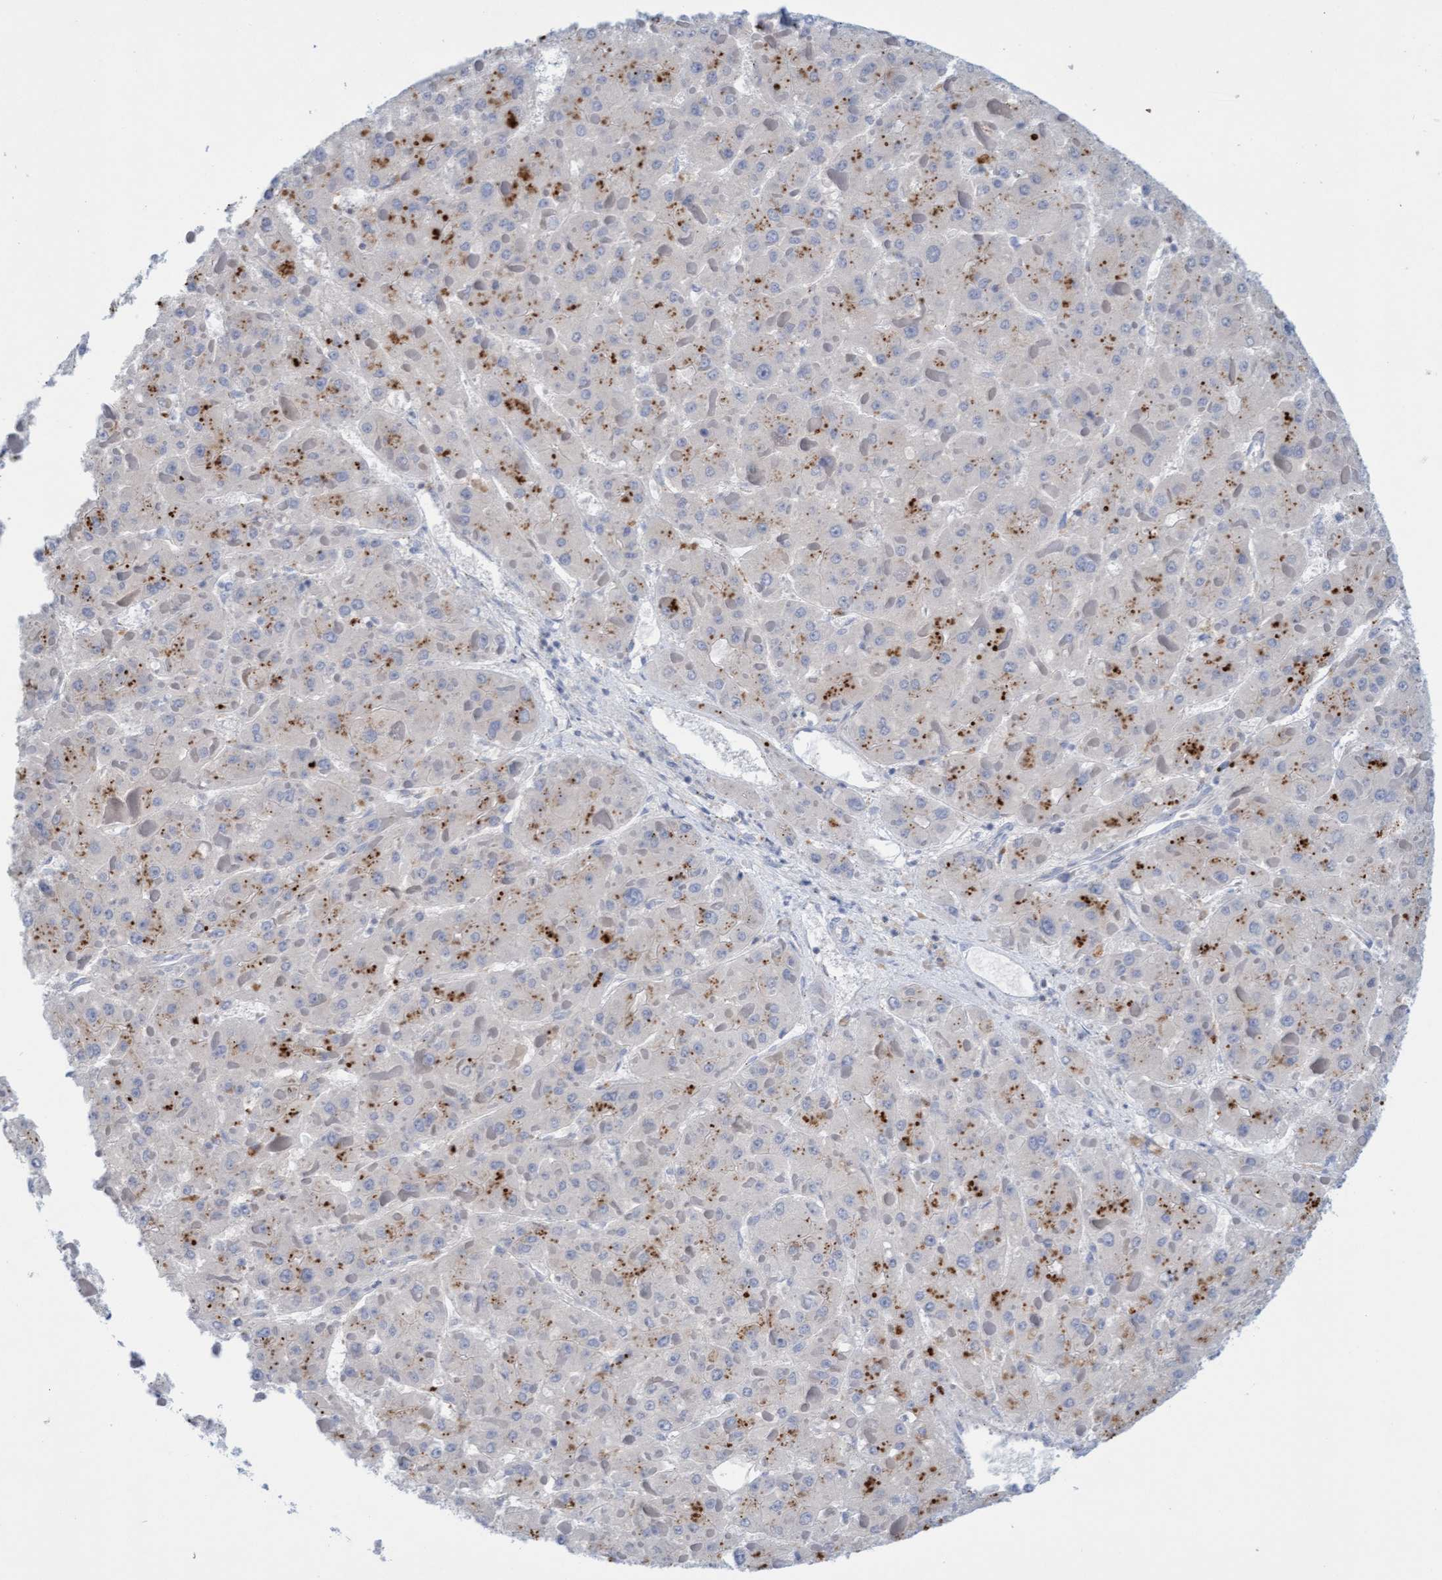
{"staining": {"intensity": "moderate", "quantity": "<25%", "location": "cytoplasmic/membranous"}, "tissue": "liver cancer", "cell_type": "Tumor cells", "image_type": "cancer", "snomed": [{"axis": "morphology", "description": "Carcinoma, Hepatocellular, NOS"}, {"axis": "topography", "description": "Liver"}], "caption": "Protein expression analysis of human liver hepatocellular carcinoma reveals moderate cytoplasmic/membranous staining in about <25% of tumor cells. (Stains: DAB in brown, nuclei in blue, Microscopy: brightfield microscopy at high magnification).", "gene": "SGSH", "patient": {"sex": "female", "age": 73}}